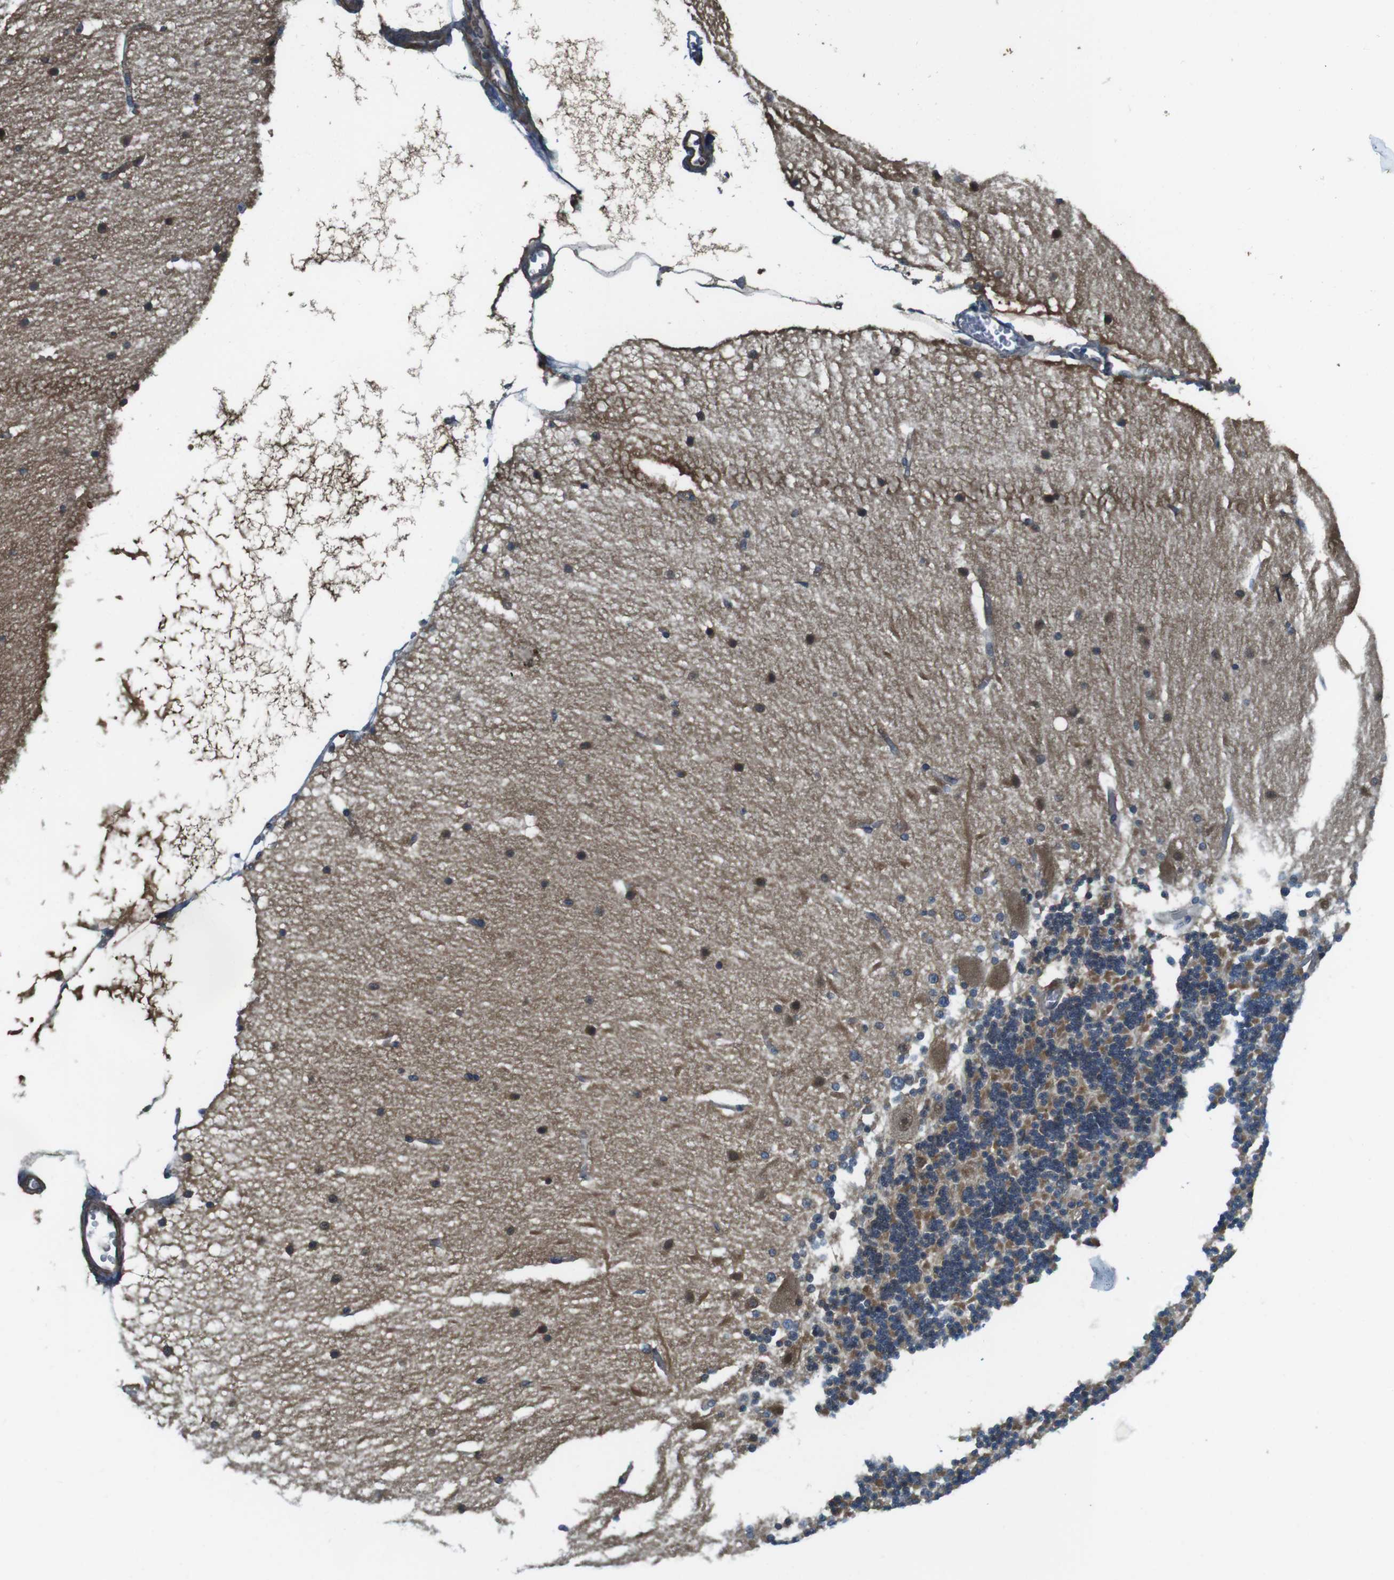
{"staining": {"intensity": "moderate", "quantity": ">75%", "location": "cytoplasmic/membranous"}, "tissue": "cerebellum", "cell_type": "Cells in granular layer", "image_type": "normal", "snomed": [{"axis": "morphology", "description": "Normal tissue, NOS"}, {"axis": "topography", "description": "Cerebellum"}], "caption": "Immunohistochemical staining of benign human cerebellum reveals medium levels of moderate cytoplasmic/membranous positivity in approximately >75% of cells in granular layer. Nuclei are stained in blue.", "gene": "LRRC3B", "patient": {"sex": "female", "age": 54}}